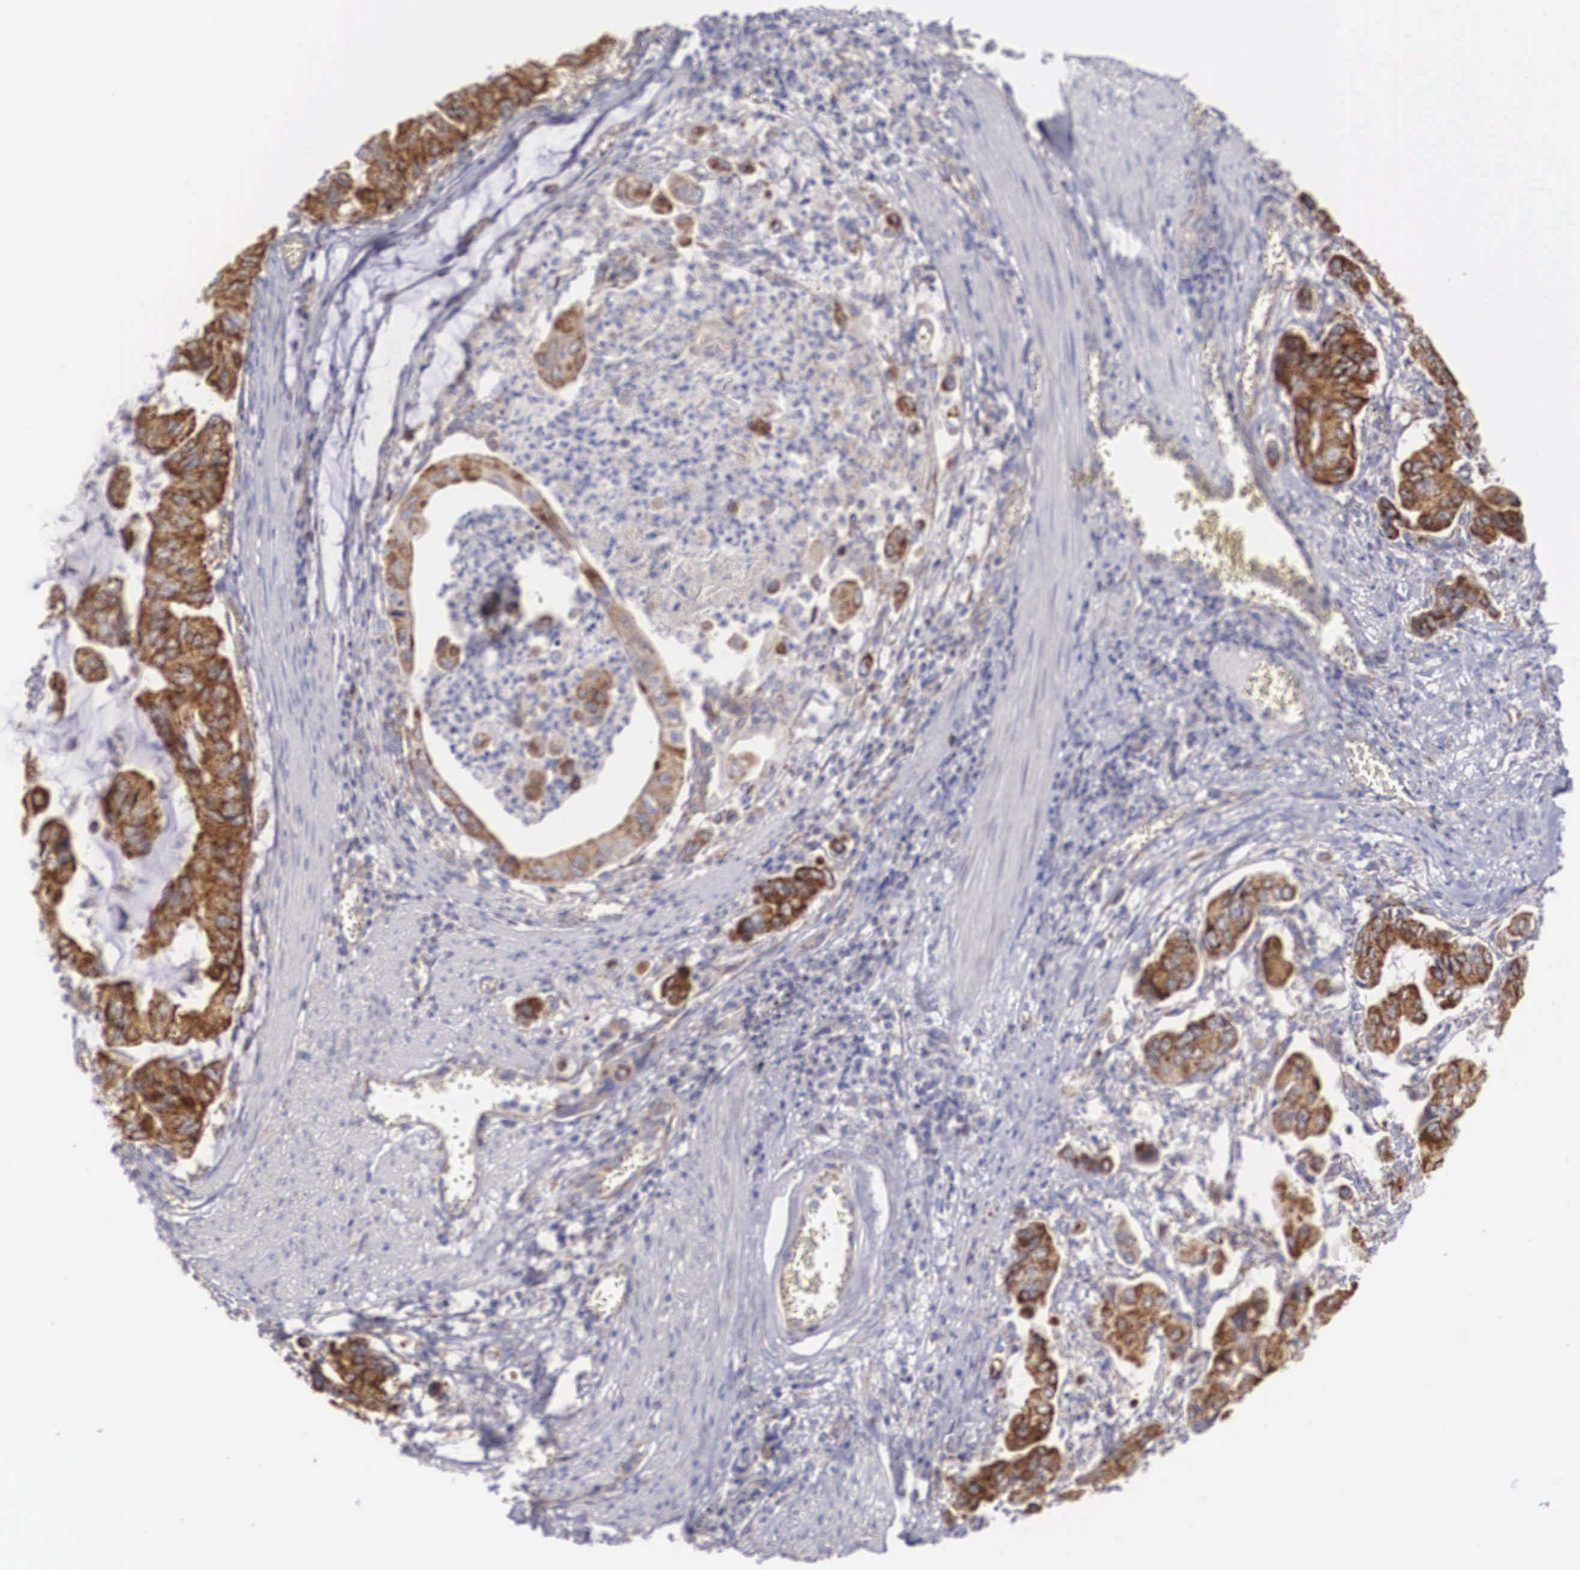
{"staining": {"intensity": "strong", "quantity": ">75%", "location": "cytoplasmic/membranous"}, "tissue": "stomach cancer", "cell_type": "Tumor cells", "image_type": "cancer", "snomed": [{"axis": "morphology", "description": "Adenocarcinoma, NOS"}, {"axis": "topography", "description": "Stomach, upper"}], "caption": "Stomach adenocarcinoma tissue reveals strong cytoplasmic/membranous staining in about >75% of tumor cells, visualized by immunohistochemistry.", "gene": "XPNPEP3", "patient": {"sex": "male", "age": 80}}